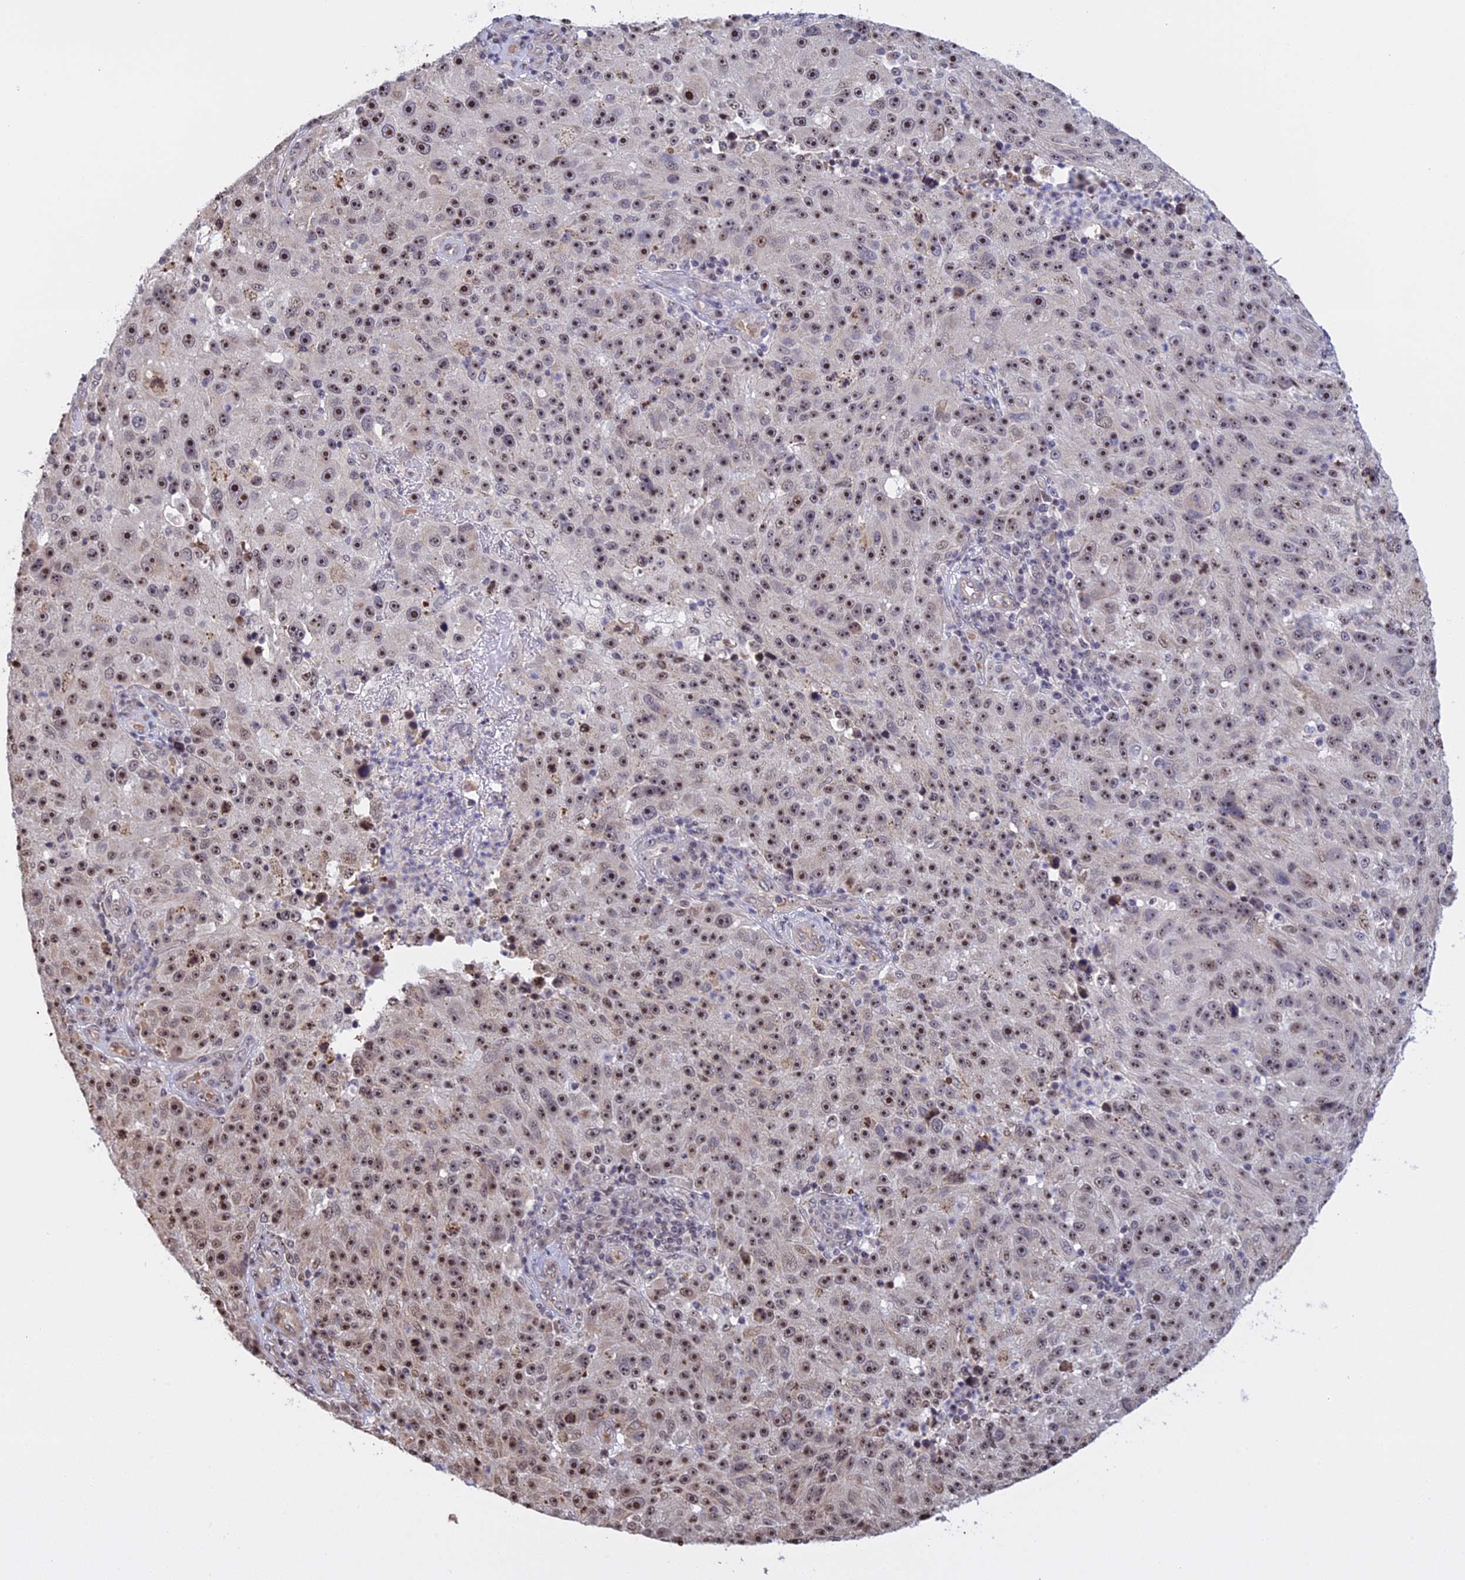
{"staining": {"intensity": "moderate", "quantity": ">75%", "location": "nuclear"}, "tissue": "melanoma", "cell_type": "Tumor cells", "image_type": "cancer", "snomed": [{"axis": "morphology", "description": "Malignant melanoma, NOS"}, {"axis": "topography", "description": "Skin"}], "caption": "IHC (DAB) staining of melanoma demonstrates moderate nuclear protein expression in about >75% of tumor cells. The staining is performed using DAB brown chromogen to label protein expression. The nuclei are counter-stained blue using hematoxylin.", "gene": "MGA", "patient": {"sex": "male", "age": 53}}